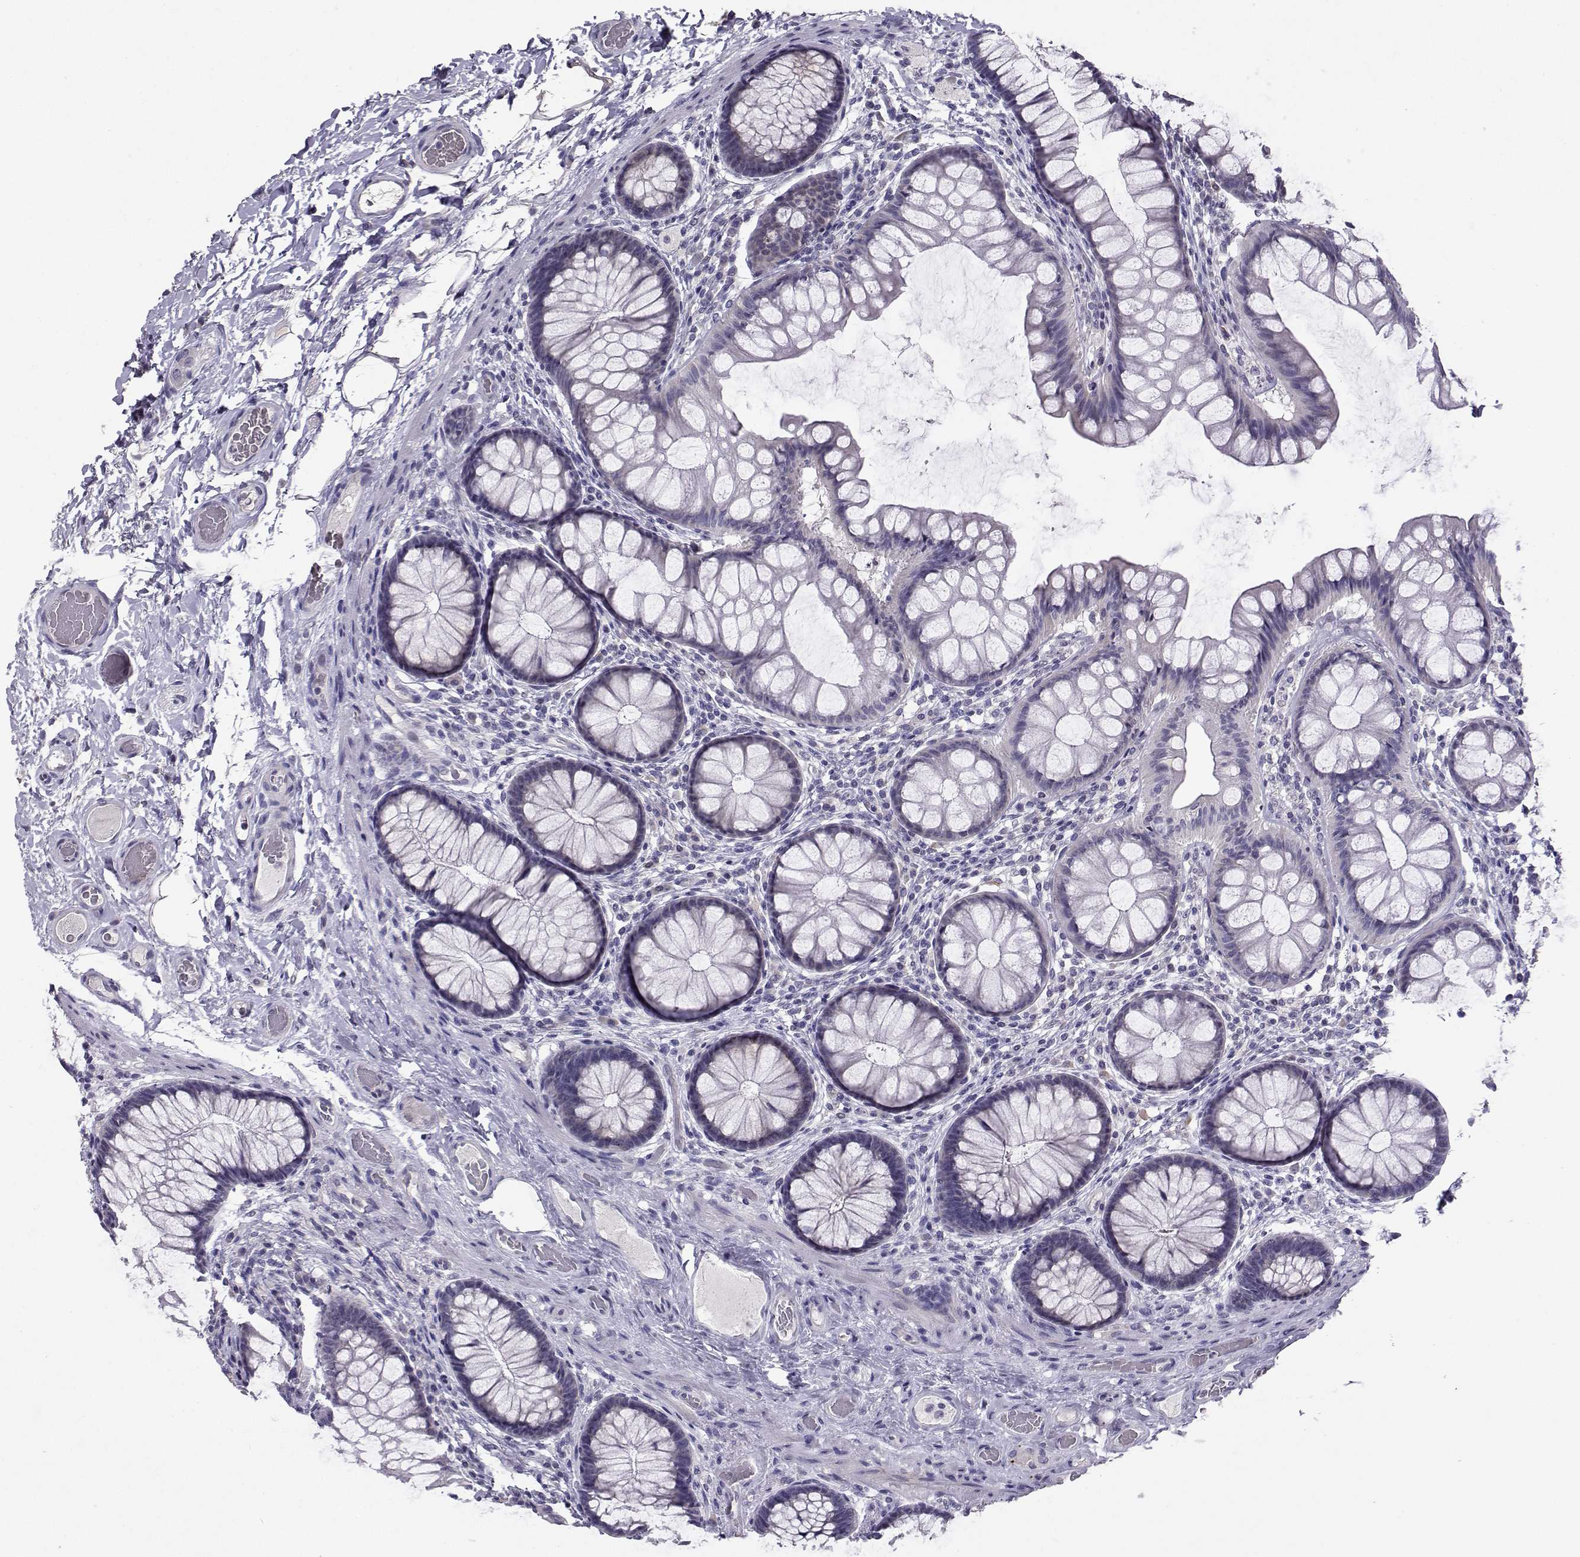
{"staining": {"intensity": "negative", "quantity": "none", "location": "none"}, "tissue": "colon", "cell_type": "Endothelial cells", "image_type": "normal", "snomed": [{"axis": "morphology", "description": "Normal tissue, NOS"}, {"axis": "topography", "description": "Colon"}], "caption": "An immunohistochemistry micrograph of normal colon is shown. There is no staining in endothelial cells of colon.", "gene": "CARTPT", "patient": {"sex": "female", "age": 65}}